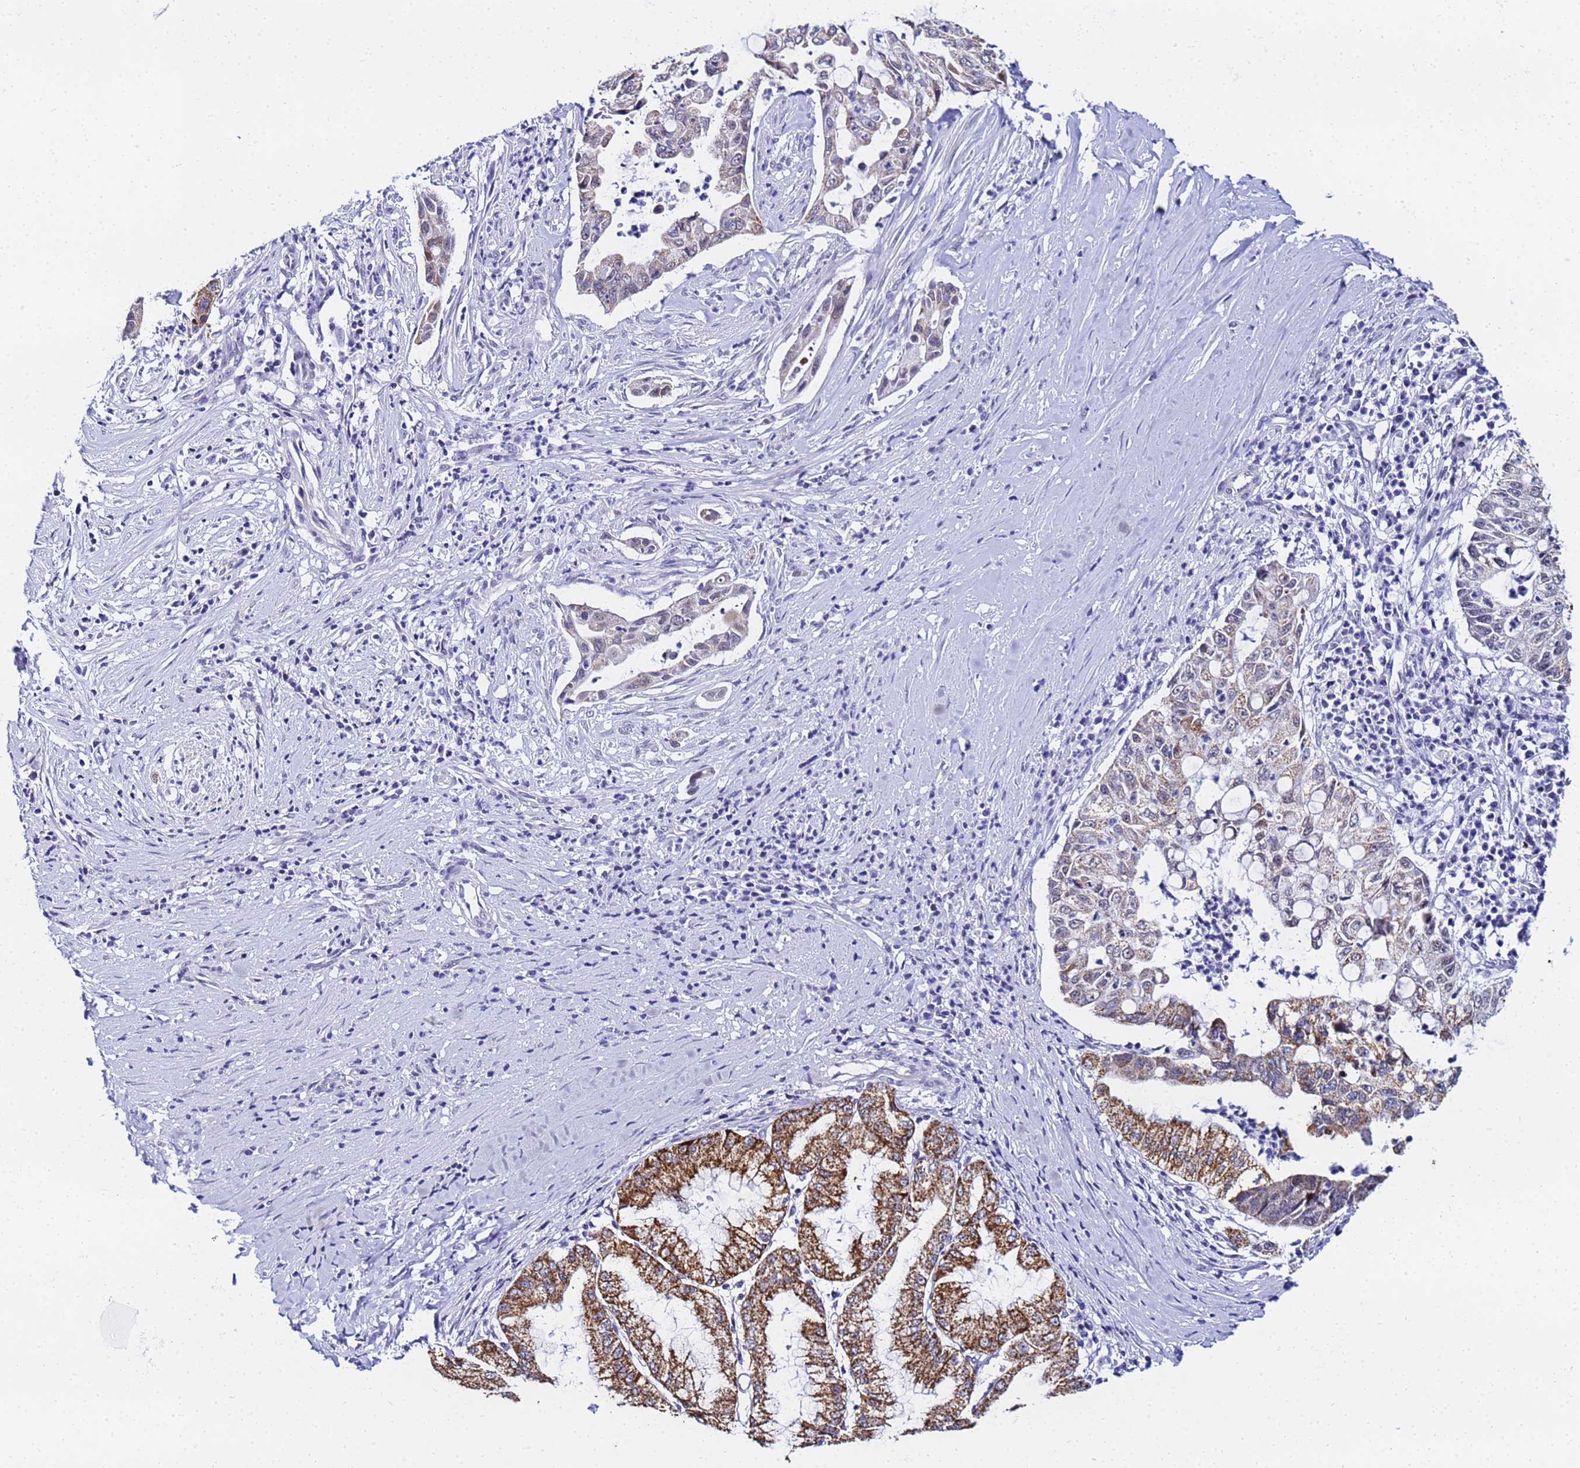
{"staining": {"intensity": "moderate", "quantity": "25%-75%", "location": "cytoplasmic/membranous"}, "tissue": "pancreatic cancer", "cell_type": "Tumor cells", "image_type": "cancer", "snomed": [{"axis": "morphology", "description": "Adenocarcinoma, NOS"}, {"axis": "topography", "description": "Pancreas"}], "caption": "This image exhibits immunohistochemistry (IHC) staining of pancreatic cancer, with medium moderate cytoplasmic/membranous expression in approximately 25%-75% of tumor cells.", "gene": "CKMT1A", "patient": {"sex": "male", "age": 73}}